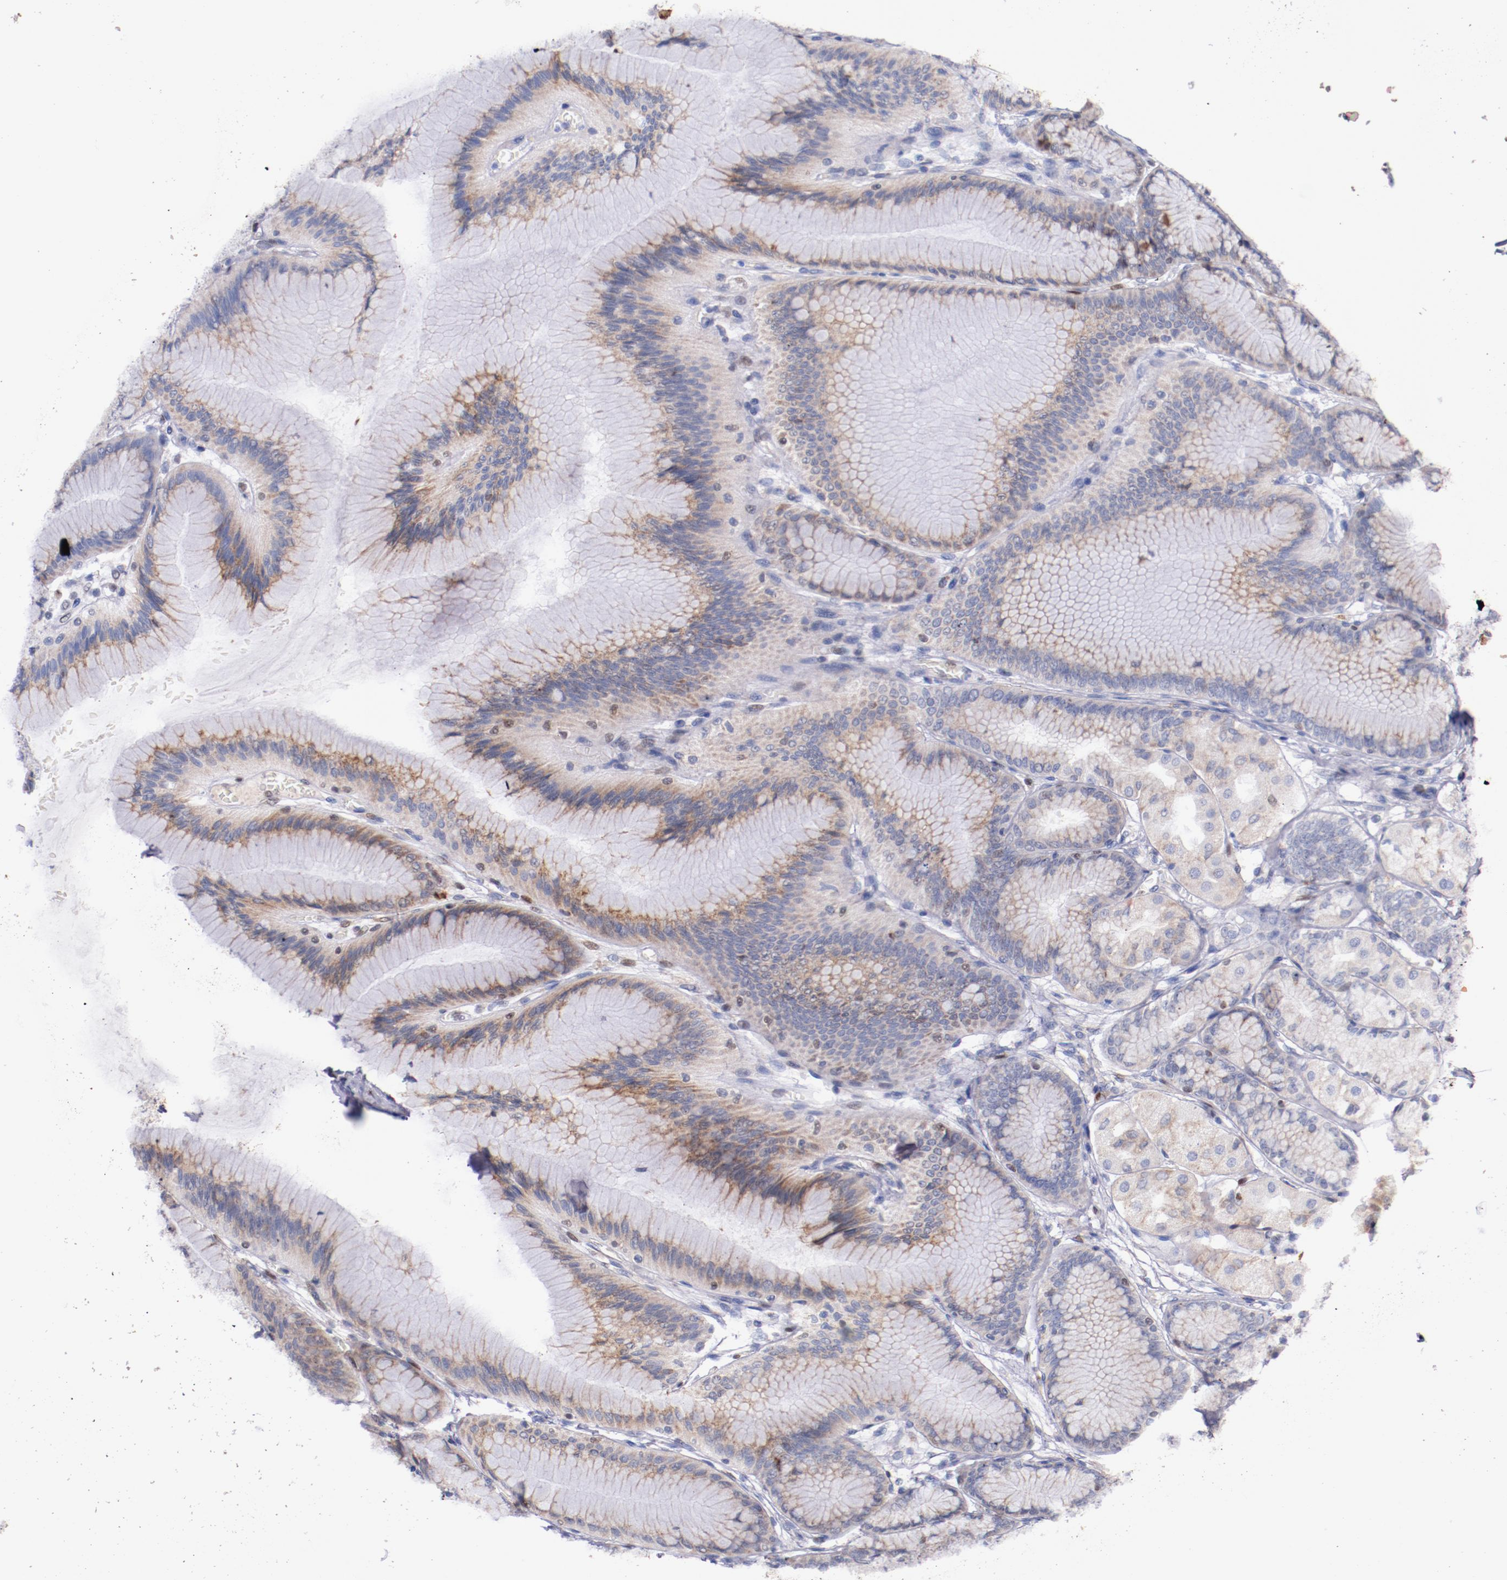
{"staining": {"intensity": "weak", "quantity": ">75%", "location": "cytoplasmic/membranous"}, "tissue": "stomach", "cell_type": "Glandular cells", "image_type": "normal", "snomed": [{"axis": "morphology", "description": "Normal tissue, NOS"}, {"axis": "morphology", "description": "Adenocarcinoma, NOS"}, {"axis": "topography", "description": "Stomach"}, {"axis": "topography", "description": "Stomach, lower"}], "caption": "Stomach stained for a protein exhibits weak cytoplasmic/membranous positivity in glandular cells. (brown staining indicates protein expression, while blue staining denotes nuclei).", "gene": "SRF", "patient": {"sex": "female", "age": 65}}